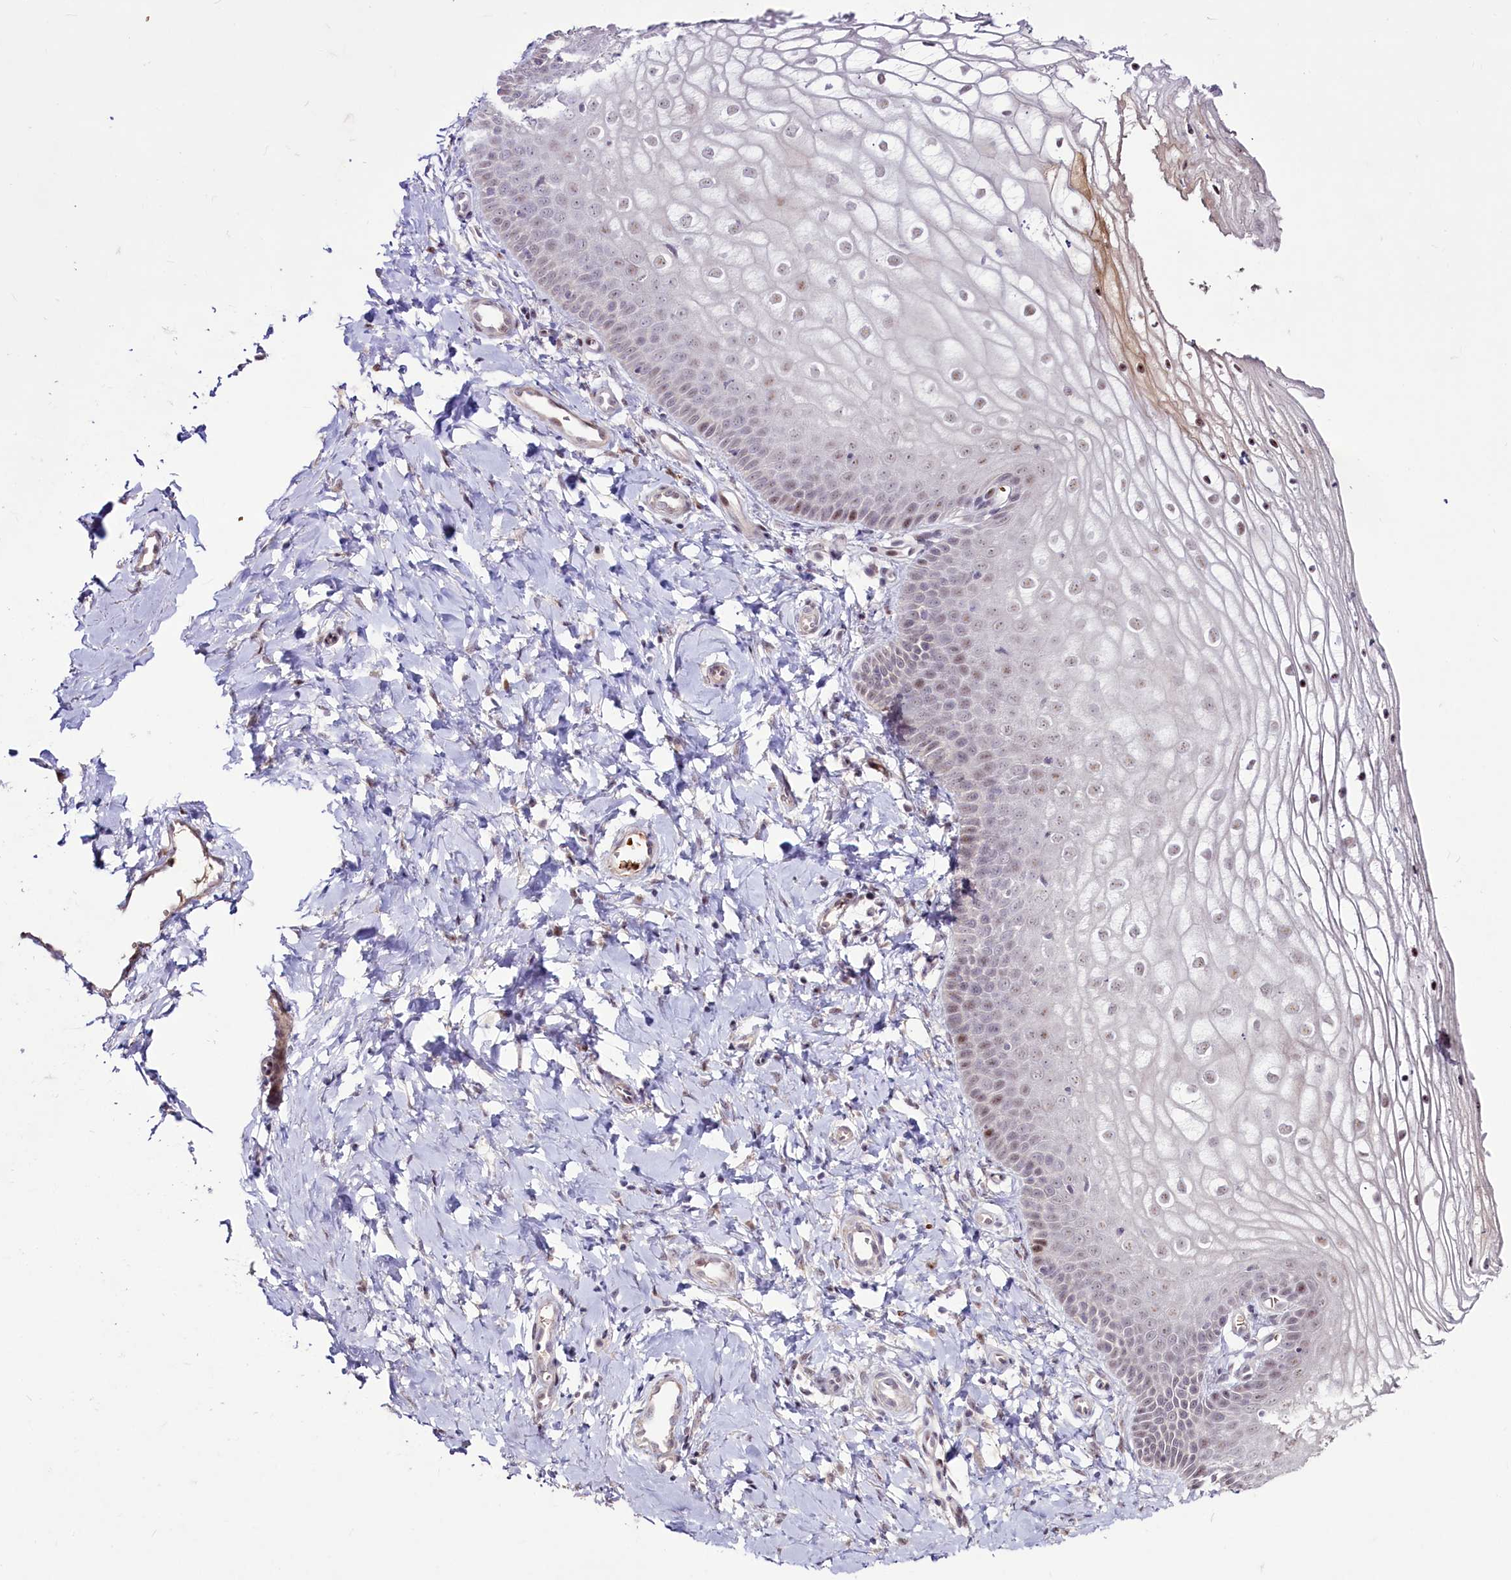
{"staining": {"intensity": "weak", "quantity": "25%-75%", "location": "nuclear"}, "tissue": "vagina", "cell_type": "Squamous epithelial cells", "image_type": "normal", "snomed": [{"axis": "morphology", "description": "Normal tissue, NOS"}, {"axis": "topography", "description": "Vagina"}], "caption": "Vagina stained with immunohistochemistry (IHC) reveals weak nuclear staining in approximately 25%-75% of squamous epithelial cells.", "gene": "SUSD3", "patient": {"sex": "female", "age": 68}}